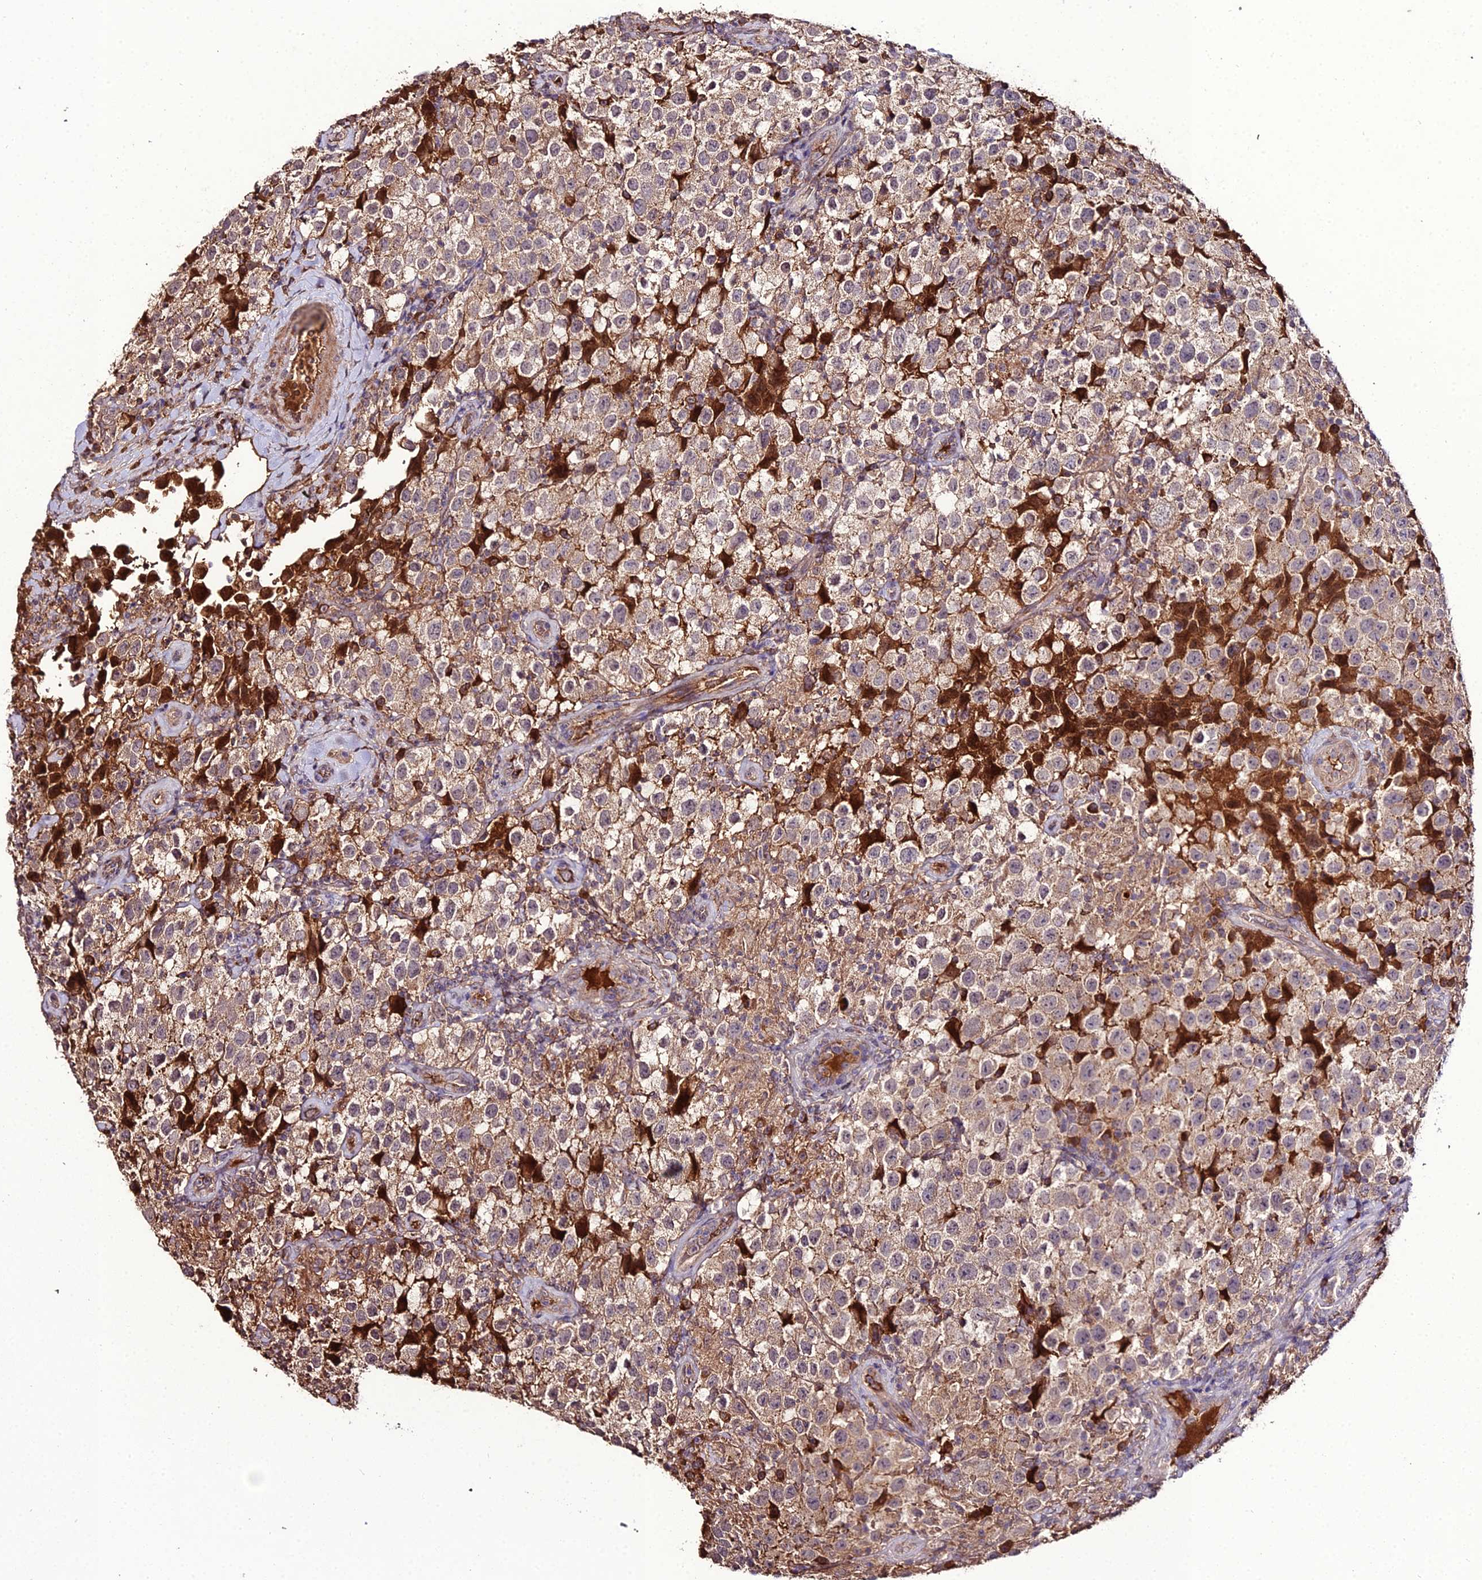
{"staining": {"intensity": "weak", "quantity": ">75%", "location": "cytoplasmic/membranous"}, "tissue": "testis cancer", "cell_type": "Tumor cells", "image_type": "cancer", "snomed": [{"axis": "morphology", "description": "Seminoma, NOS"}, {"axis": "morphology", "description": "Carcinoma, Embryonal, NOS"}, {"axis": "topography", "description": "Testis"}], "caption": "Immunohistochemistry (IHC) of human testis cancer (embryonal carcinoma) displays low levels of weak cytoplasmic/membranous expression in about >75% of tumor cells. Immunohistochemistry (IHC) stains the protein in brown and the nuclei are stained blue.", "gene": "KCTD16", "patient": {"sex": "male", "age": 41}}